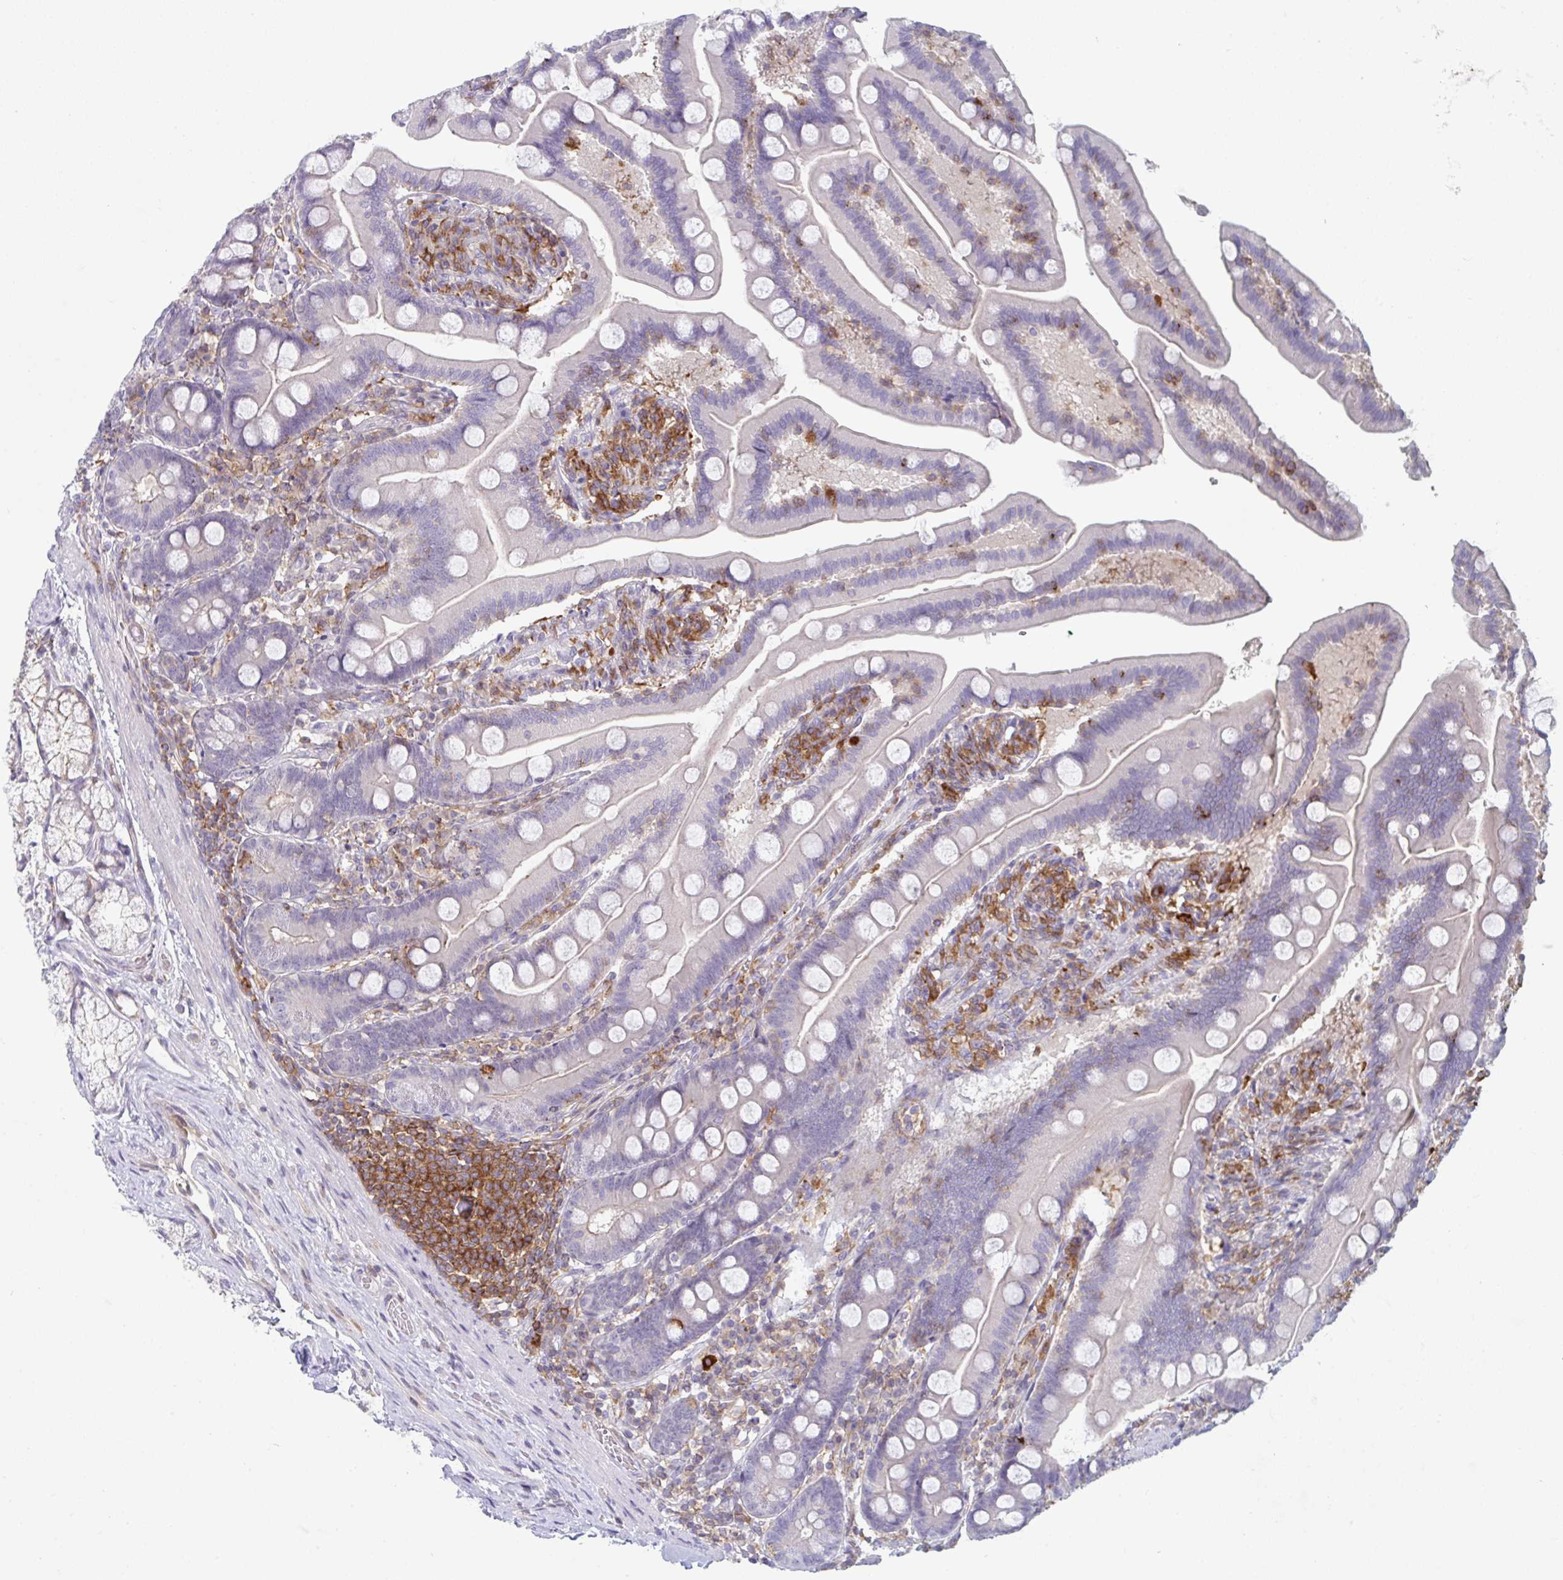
{"staining": {"intensity": "negative", "quantity": "none", "location": "none"}, "tissue": "duodenum", "cell_type": "Glandular cells", "image_type": "normal", "snomed": [{"axis": "morphology", "description": "Normal tissue, NOS"}, {"axis": "topography", "description": "Duodenum"}], "caption": "IHC of unremarkable human duodenum exhibits no expression in glandular cells.", "gene": "DISP2", "patient": {"sex": "female", "age": 67}}